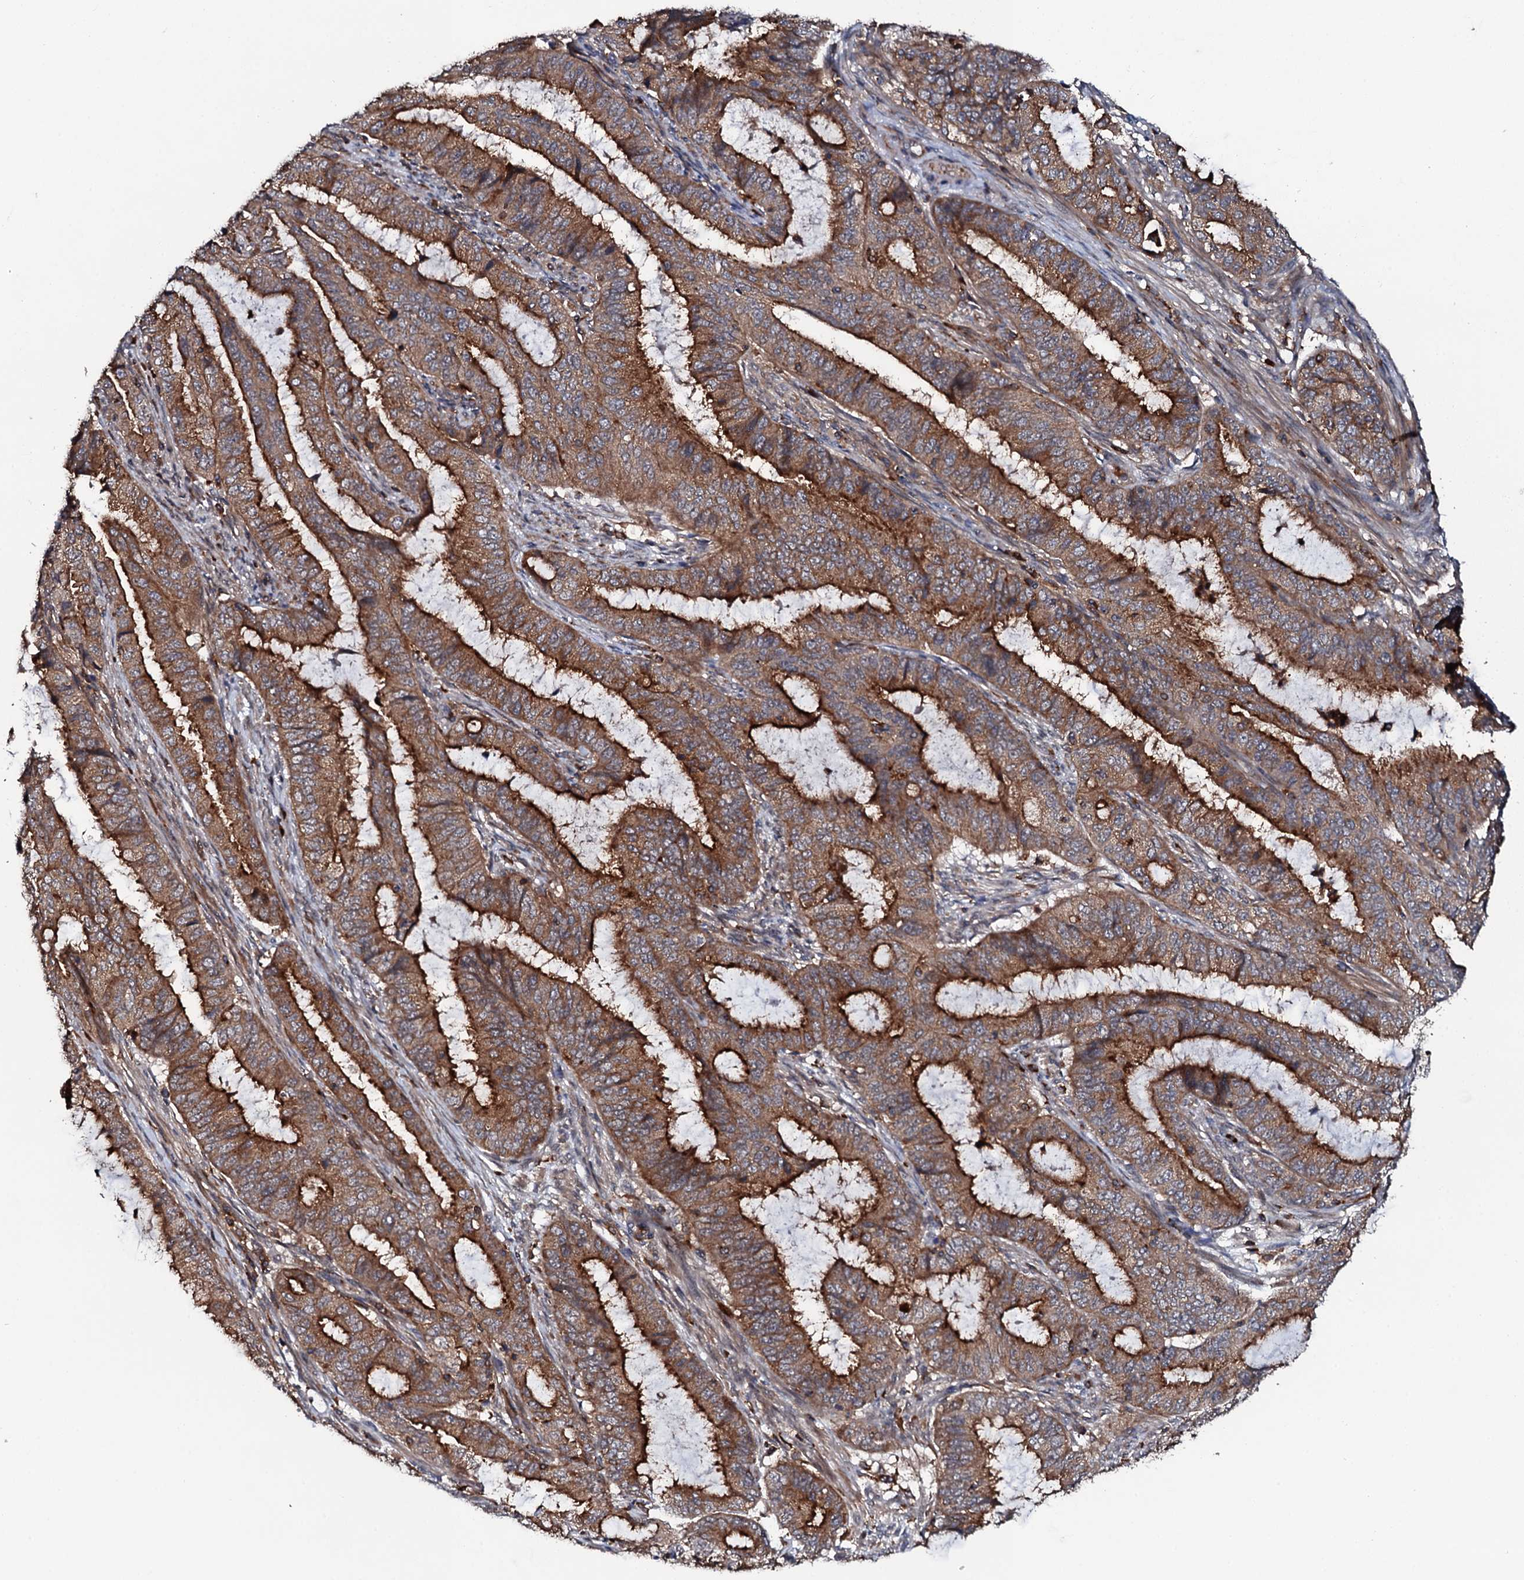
{"staining": {"intensity": "strong", "quantity": ">75%", "location": "cytoplasmic/membranous"}, "tissue": "endometrial cancer", "cell_type": "Tumor cells", "image_type": "cancer", "snomed": [{"axis": "morphology", "description": "Adenocarcinoma, NOS"}, {"axis": "topography", "description": "Endometrium"}], "caption": "Endometrial cancer stained with a brown dye exhibits strong cytoplasmic/membranous positive expression in about >75% of tumor cells.", "gene": "VAMP8", "patient": {"sex": "female", "age": 51}}